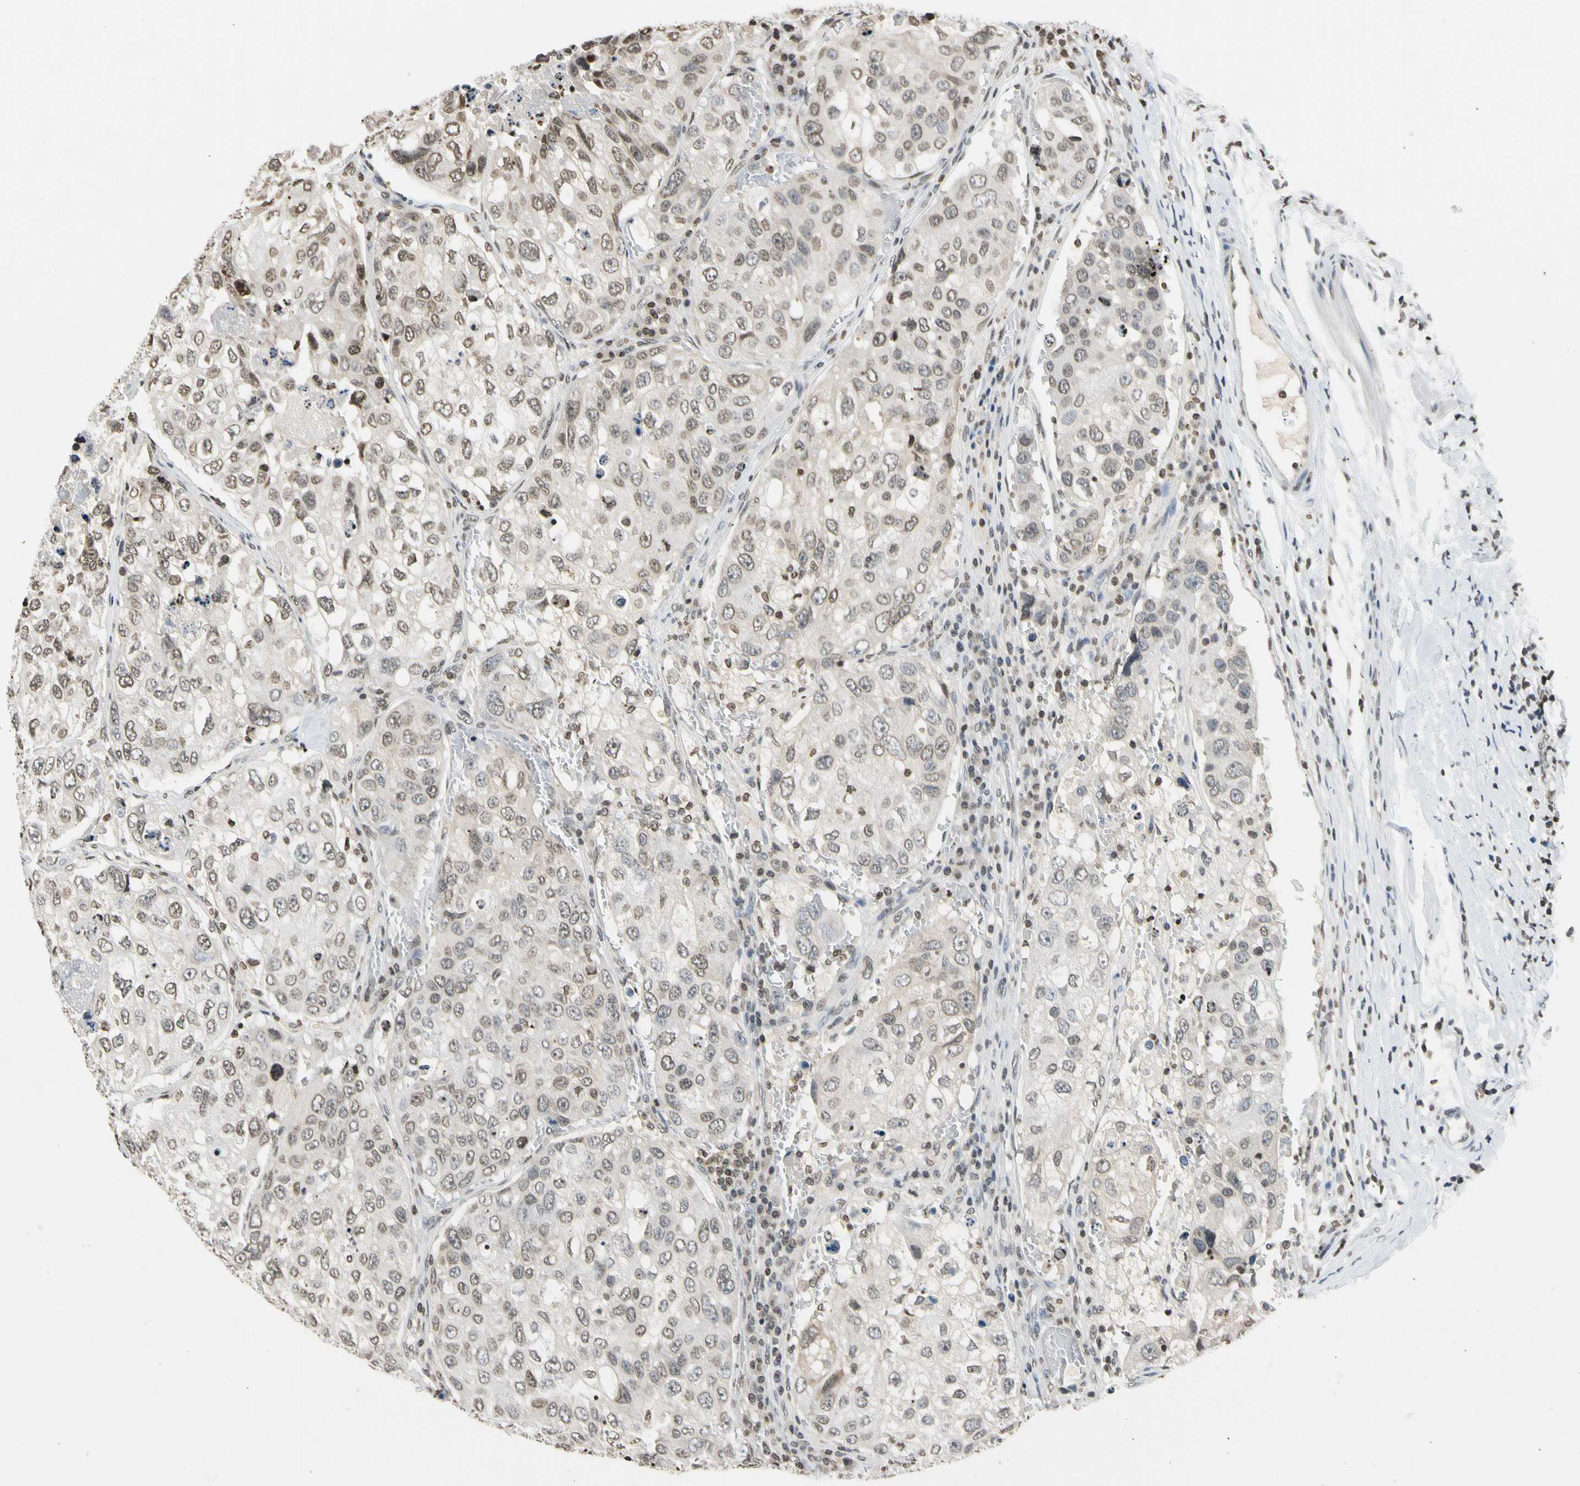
{"staining": {"intensity": "weak", "quantity": ">75%", "location": "cytoplasmic/membranous"}, "tissue": "urothelial cancer", "cell_type": "Tumor cells", "image_type": "cancer", "snomed": [{"axis": "morphology", "description": "Urothelial carcinoma, High grade"}, {"axis": "topography", "description": "Lymph node"}, {"axis": "topography", "description": "Urinary bladder"}], "caption": "This photomicrograph shows urothelial carcinoma (high-grade) stained with IHC to label a protein in brown. The cytoplasmic/membranous of tumor cells show weak positivity for the protein. Nuclei are counter-stained blue.", "gene": "GPX4", "patient": {"sex": "male", "age": 51}}